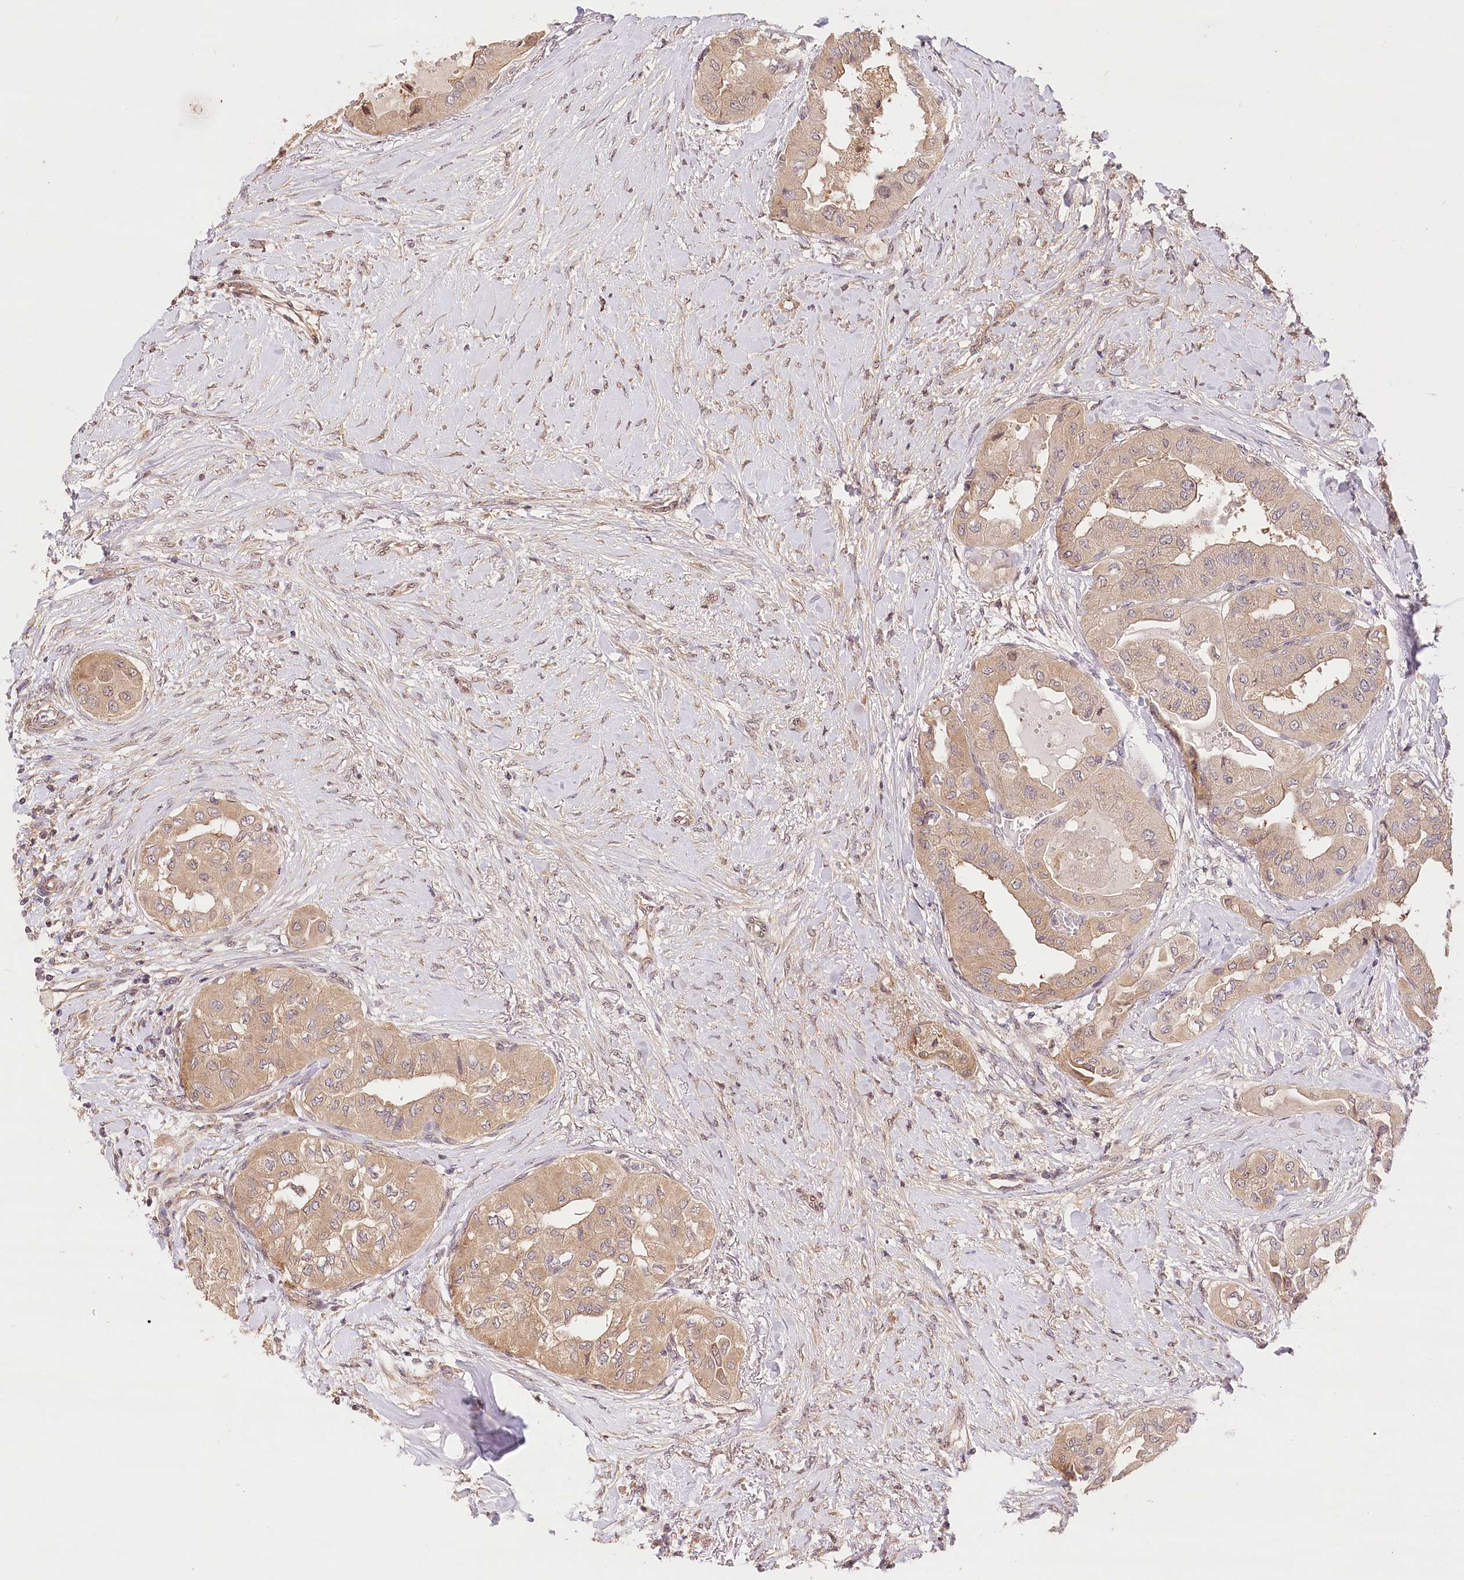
{"staining": {"intensity": "moderate", "quantity": ">75%", "location": "cytoplasmic/membranous"}, "tissue": "thyroid cancer", "cell_type": "Tumor cells", "image_type": "cancer", "snomed": [{"axis": "morphology", "description": "Papillary adenocarcinoma, NOS"}, {"axis": "topography", "description": "Thyroid gland"}], "caption": "This micrograph shows IHC staining of papillary adenocarcinoma (thyroid), with medium moderate cytoplasmic/membranous expression in approximately >75% of tumor cells.", "gene": "LSS", "patient": {"sex": "female", "age": 59}}